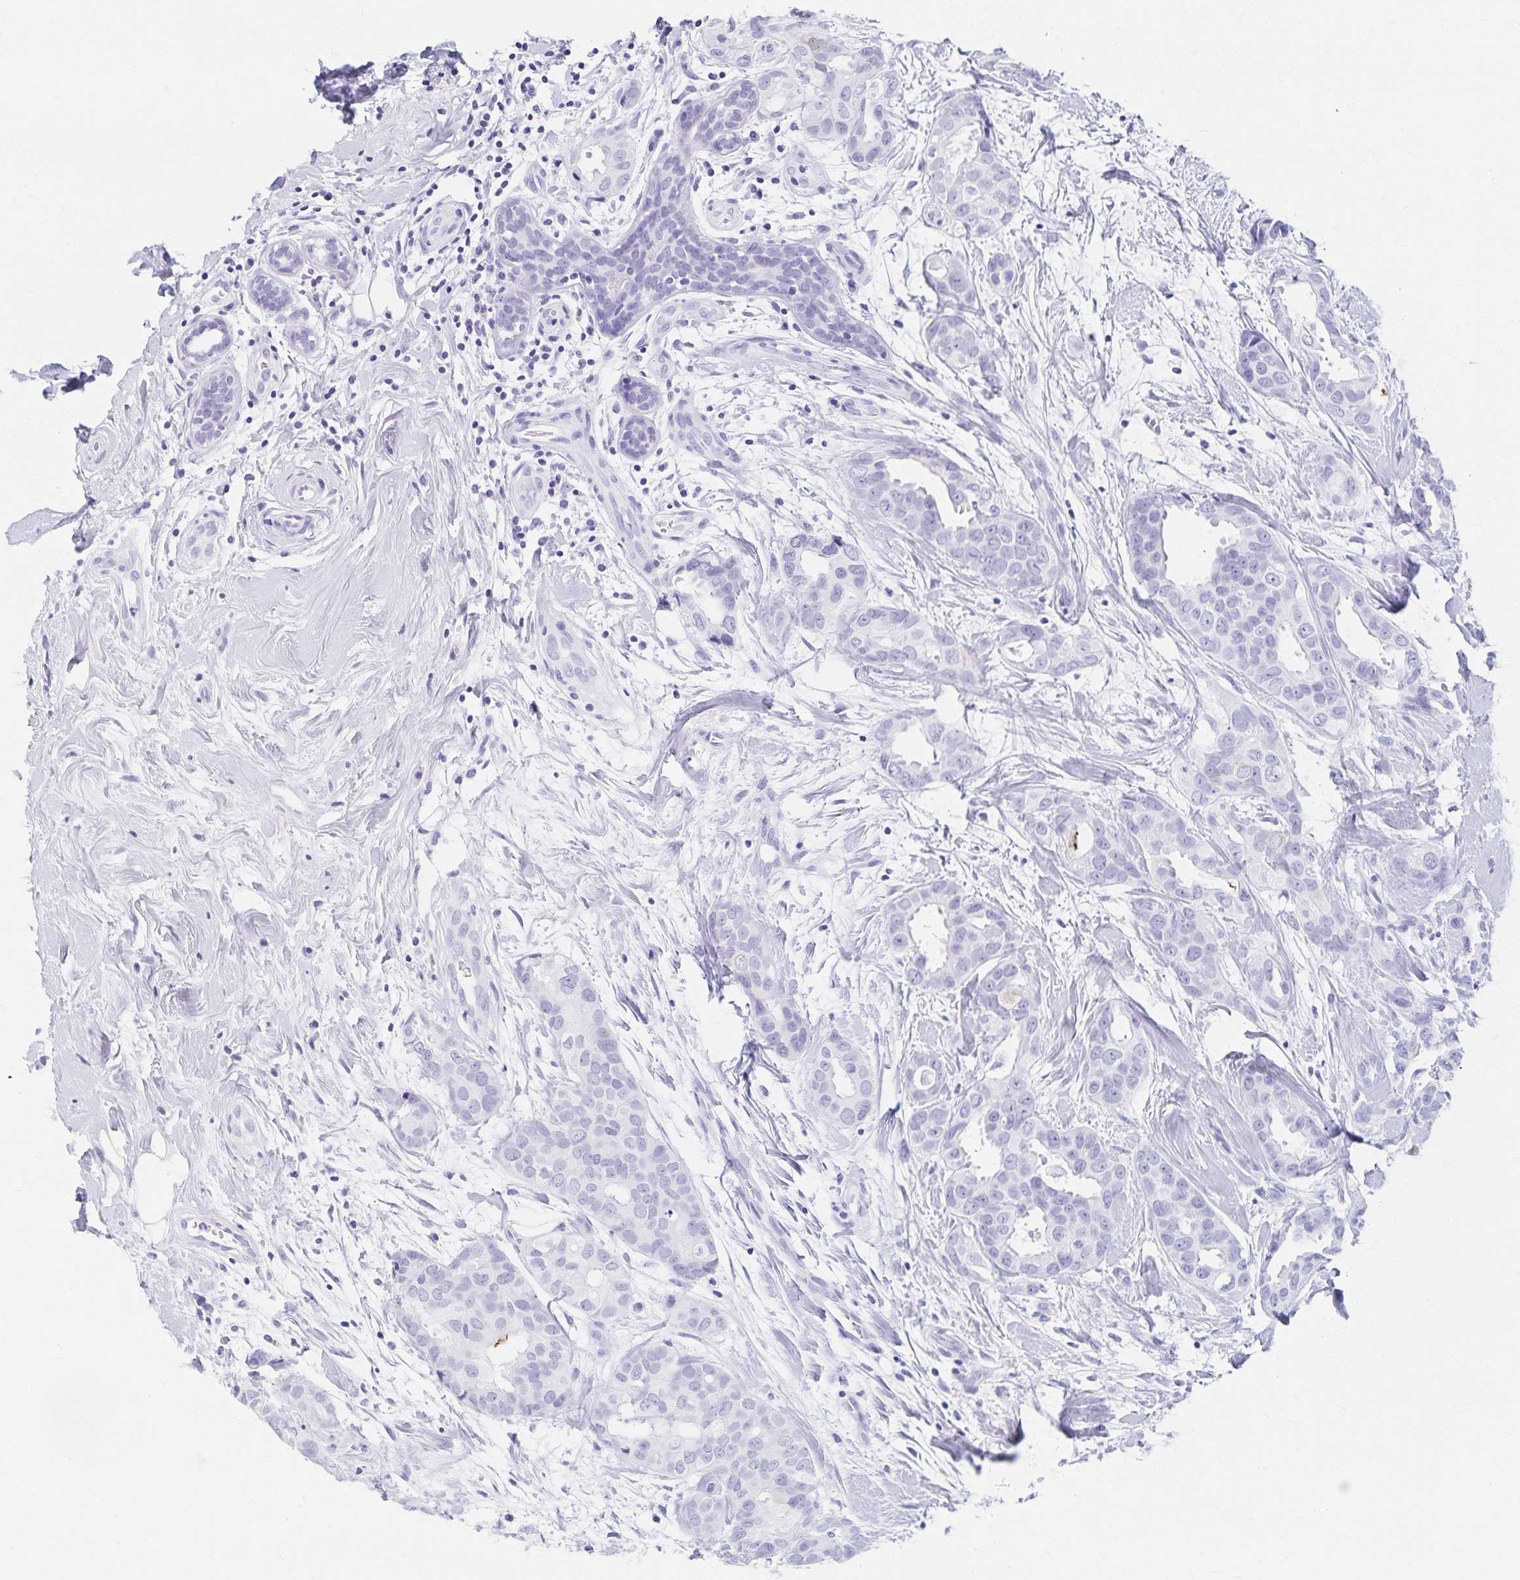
{"staining": {"intensity": "negative", "quantity": "none", "location": "none"}, "tissue": "breast cancer", "cell_type": "Tumor cells", "image_type": "cancer", "snomed": [{"axis": "morphology", "description": "Duct carcinoma"}, {"axis": "topography", "description": "Breast"}], "caption": "Breast invasive ductal carcinoma stained for a protein using IHC shows no staining tumor cells.", "gene": "C2orf50", "patient": {"sex": "female", "age": 45}}